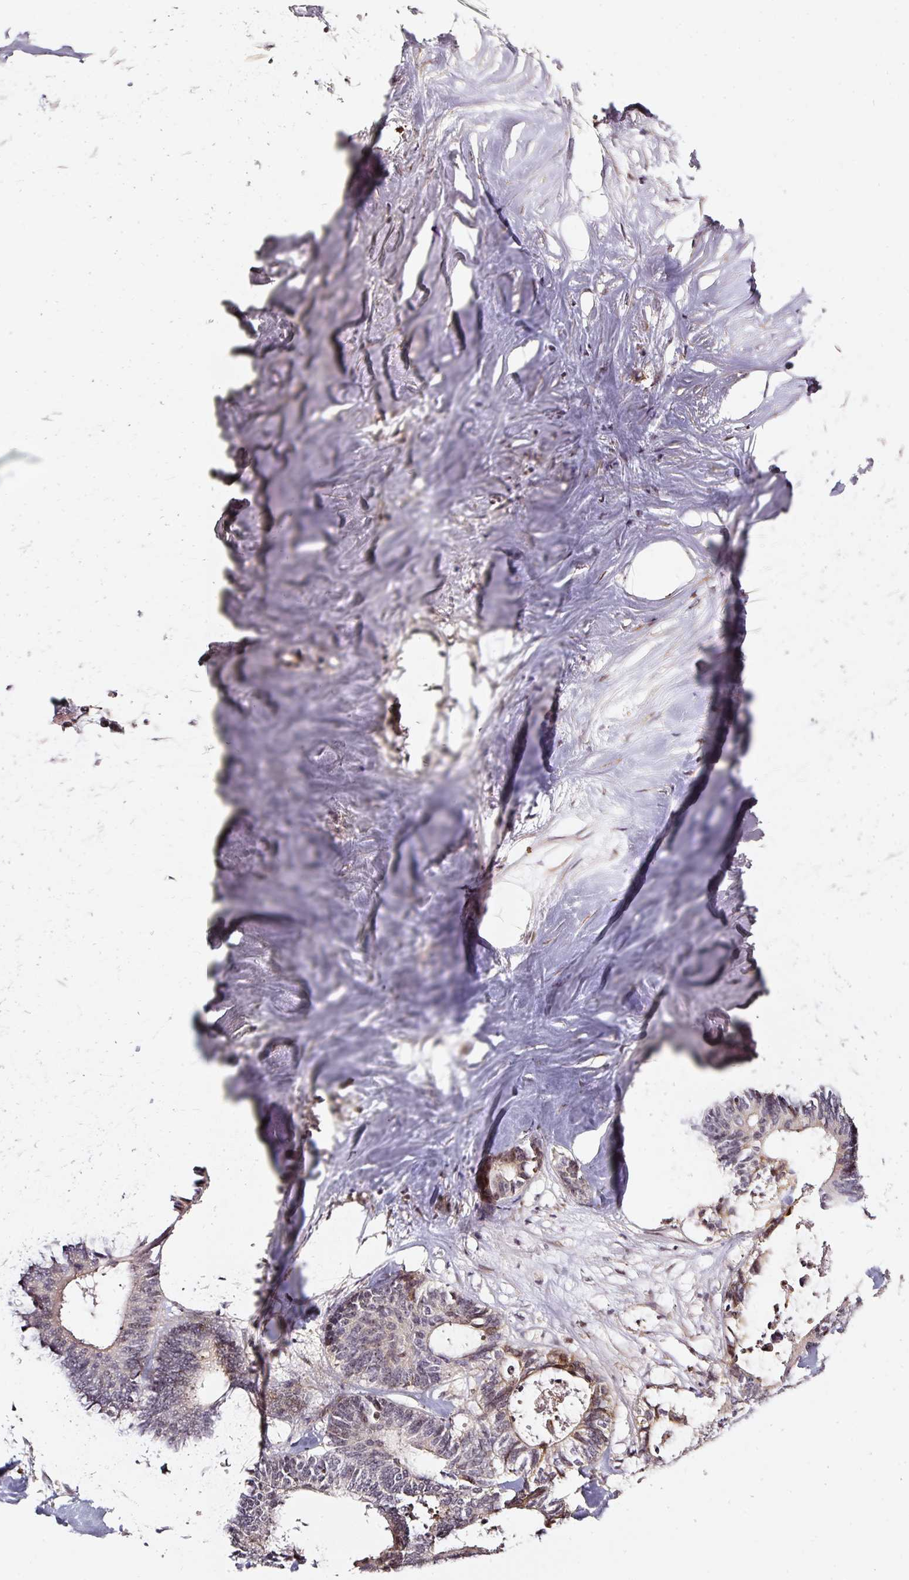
{"staining": {"intensity": "weak", "quantity": "<25%", "location": "cytoplasmic/membranous,nuclear"}, "tissue": "colorectal cancer", "cell_type": "Tumor cells", "image_type": "cancer", "snomed": [{"axis": "morphology", "description": "Adenocarcinoma, NOS"}, {"axis": "topography", "description": "Colon"}, {"axis": "topography", "description": "Rectum"}], "caption": "Adenocarcinoma (colorectal) was stained to show a protein in brown. There is no significant expression in tumor cells. Brightfield microscopy of immunohistochemistry (IHC) stained with DAB (3,3'-diaminobenzidine) (brown) and hematoxylin (blue), captured at high magnification.", "gene": "MXRA8", "patient": {"sex": "male", "age": 57}}